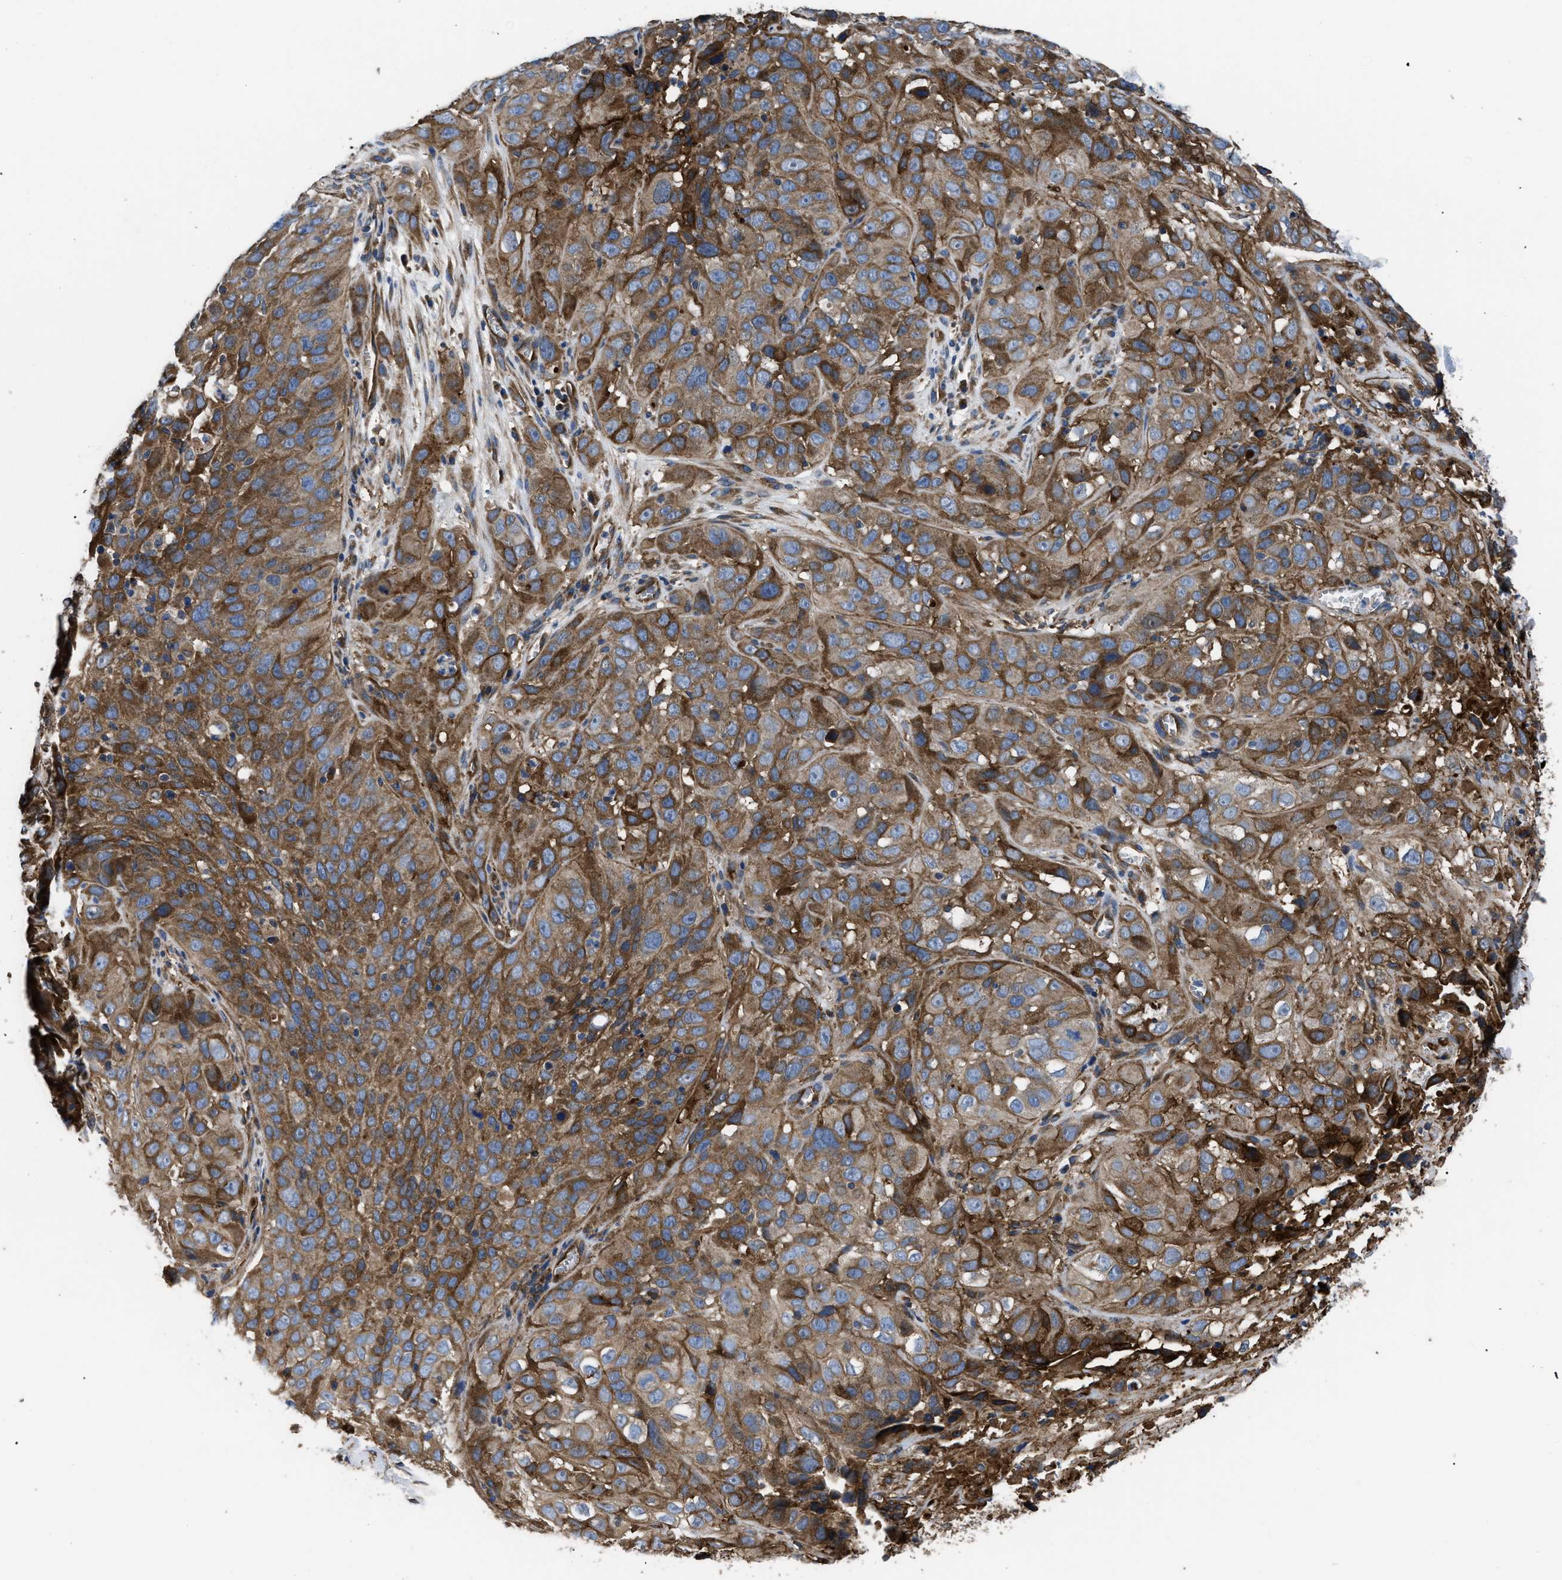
{"staining": {"intensity": "strong", "quantity": ">75%", "location": "cytoplasmic/membranous"}, "tissue": "cervical cancer", "cell_type": "Tumor cells", "image_type": "cancer", "snomed": [{"axis": "morphology", "description": "Squamous cell carcinoma, NOS"}, {"axis": "topography", "description": "Cervix"}], "caption": "IHC micrograph of cervical squamous cell carcinoma stained for a protein (brown), which shows high levels of strong cytoplasmic/membranous expression in about >75% of tumor cells.", "gene": "NT5E", "patient": {"sex": "female", "age": 32}}